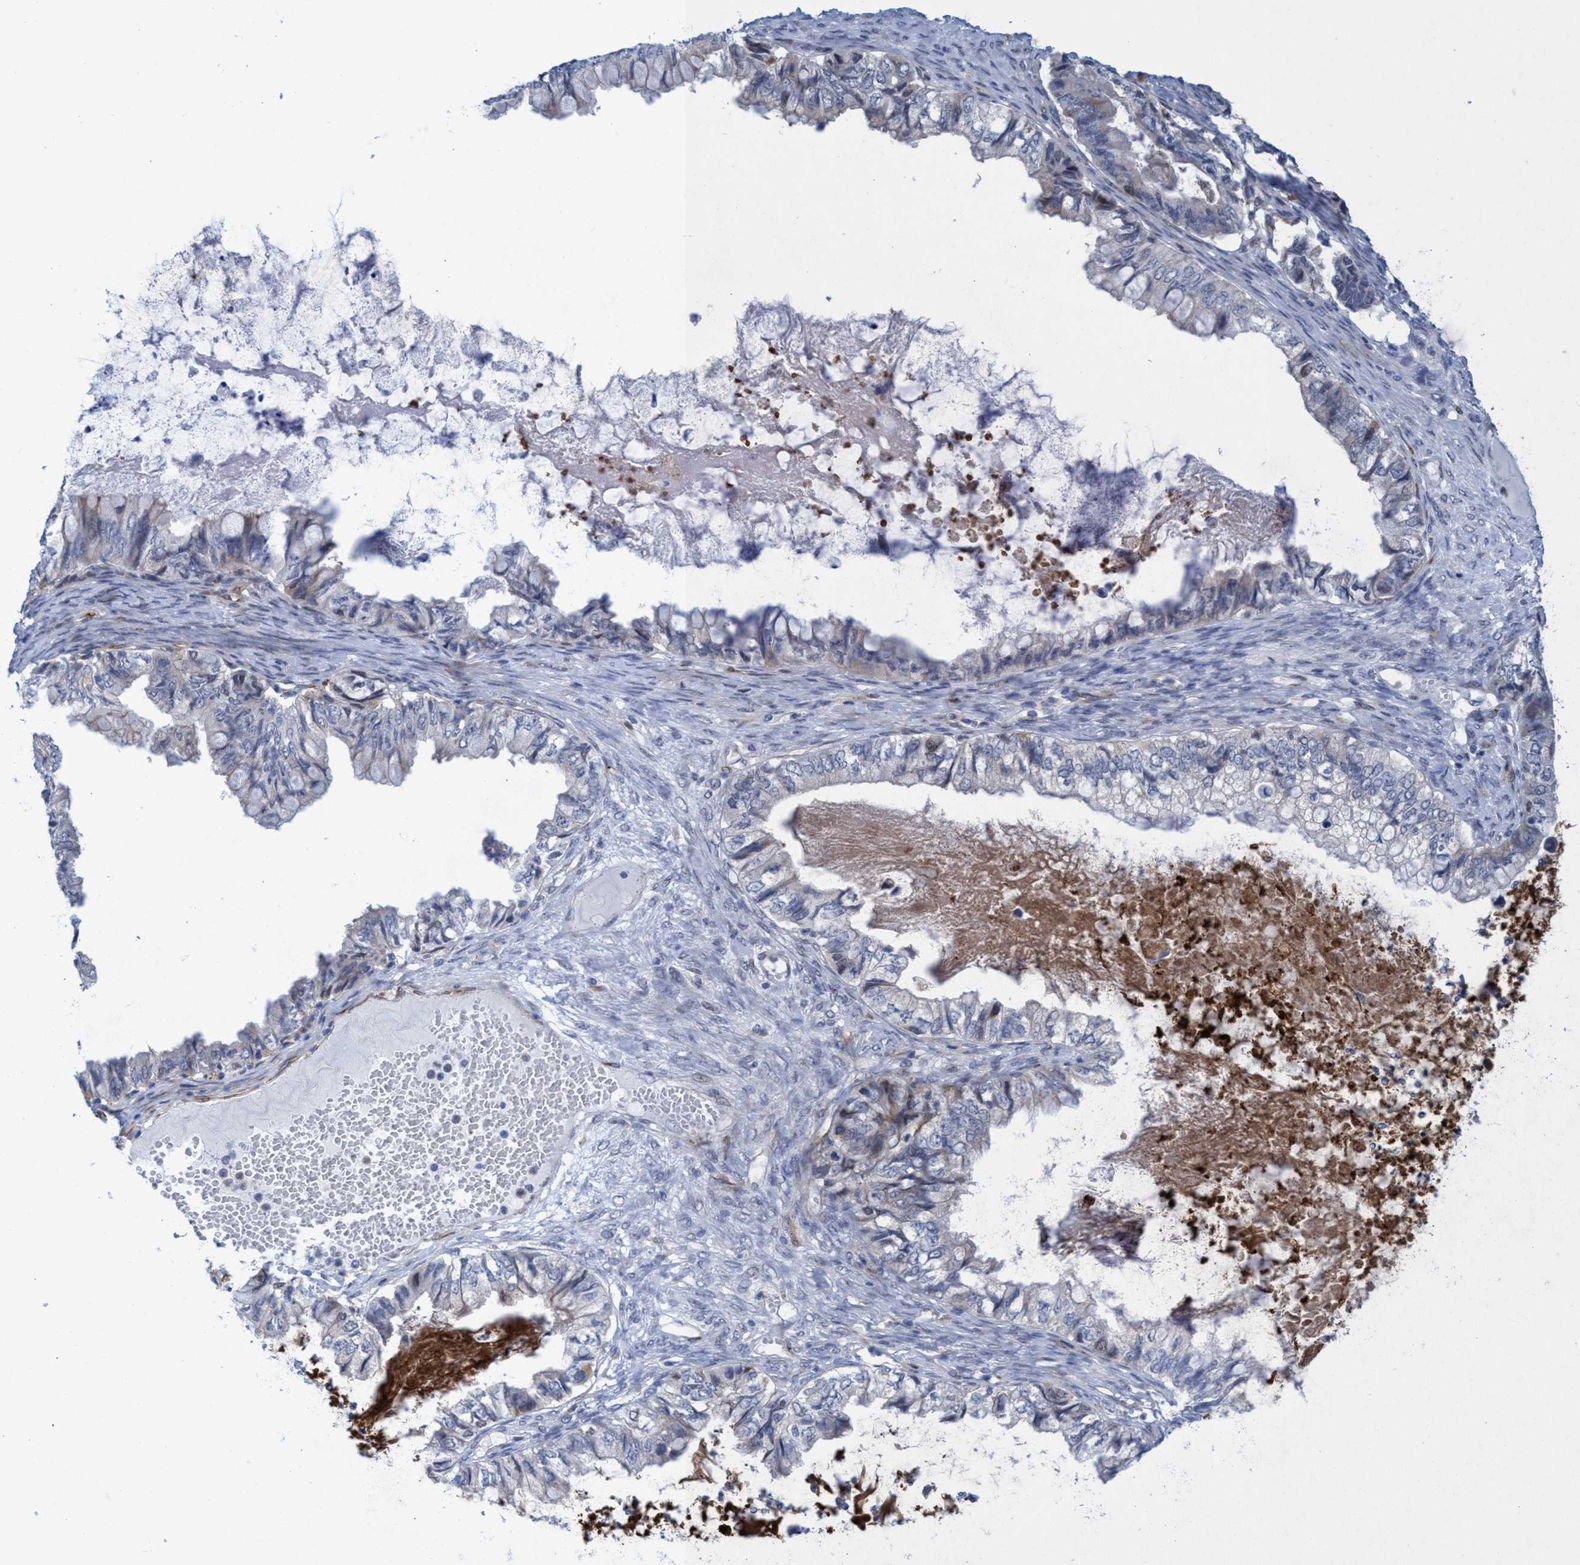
{"staining": {"intensity": "negative", "quantity": "none", "location": "none"}, "tissue": "ovarian cancer", "cell_type": "Tumor cells", "image_type": "cancer", "snomed": [{"axis": "morphology", "description": "Cystadenocarcinoma, mucinous, NOS"}, {"axis": "topography", "description": "Ovary"}], "caption": "IHC image of neoplastic tissue: ovarian cancer (mucinous cystadenocarcinoma) stained with DAB demonstrates no significant protein staining in tumor cells.", "gene": "SLC43A2", "patient": {"sex": "female", "age": 80}}